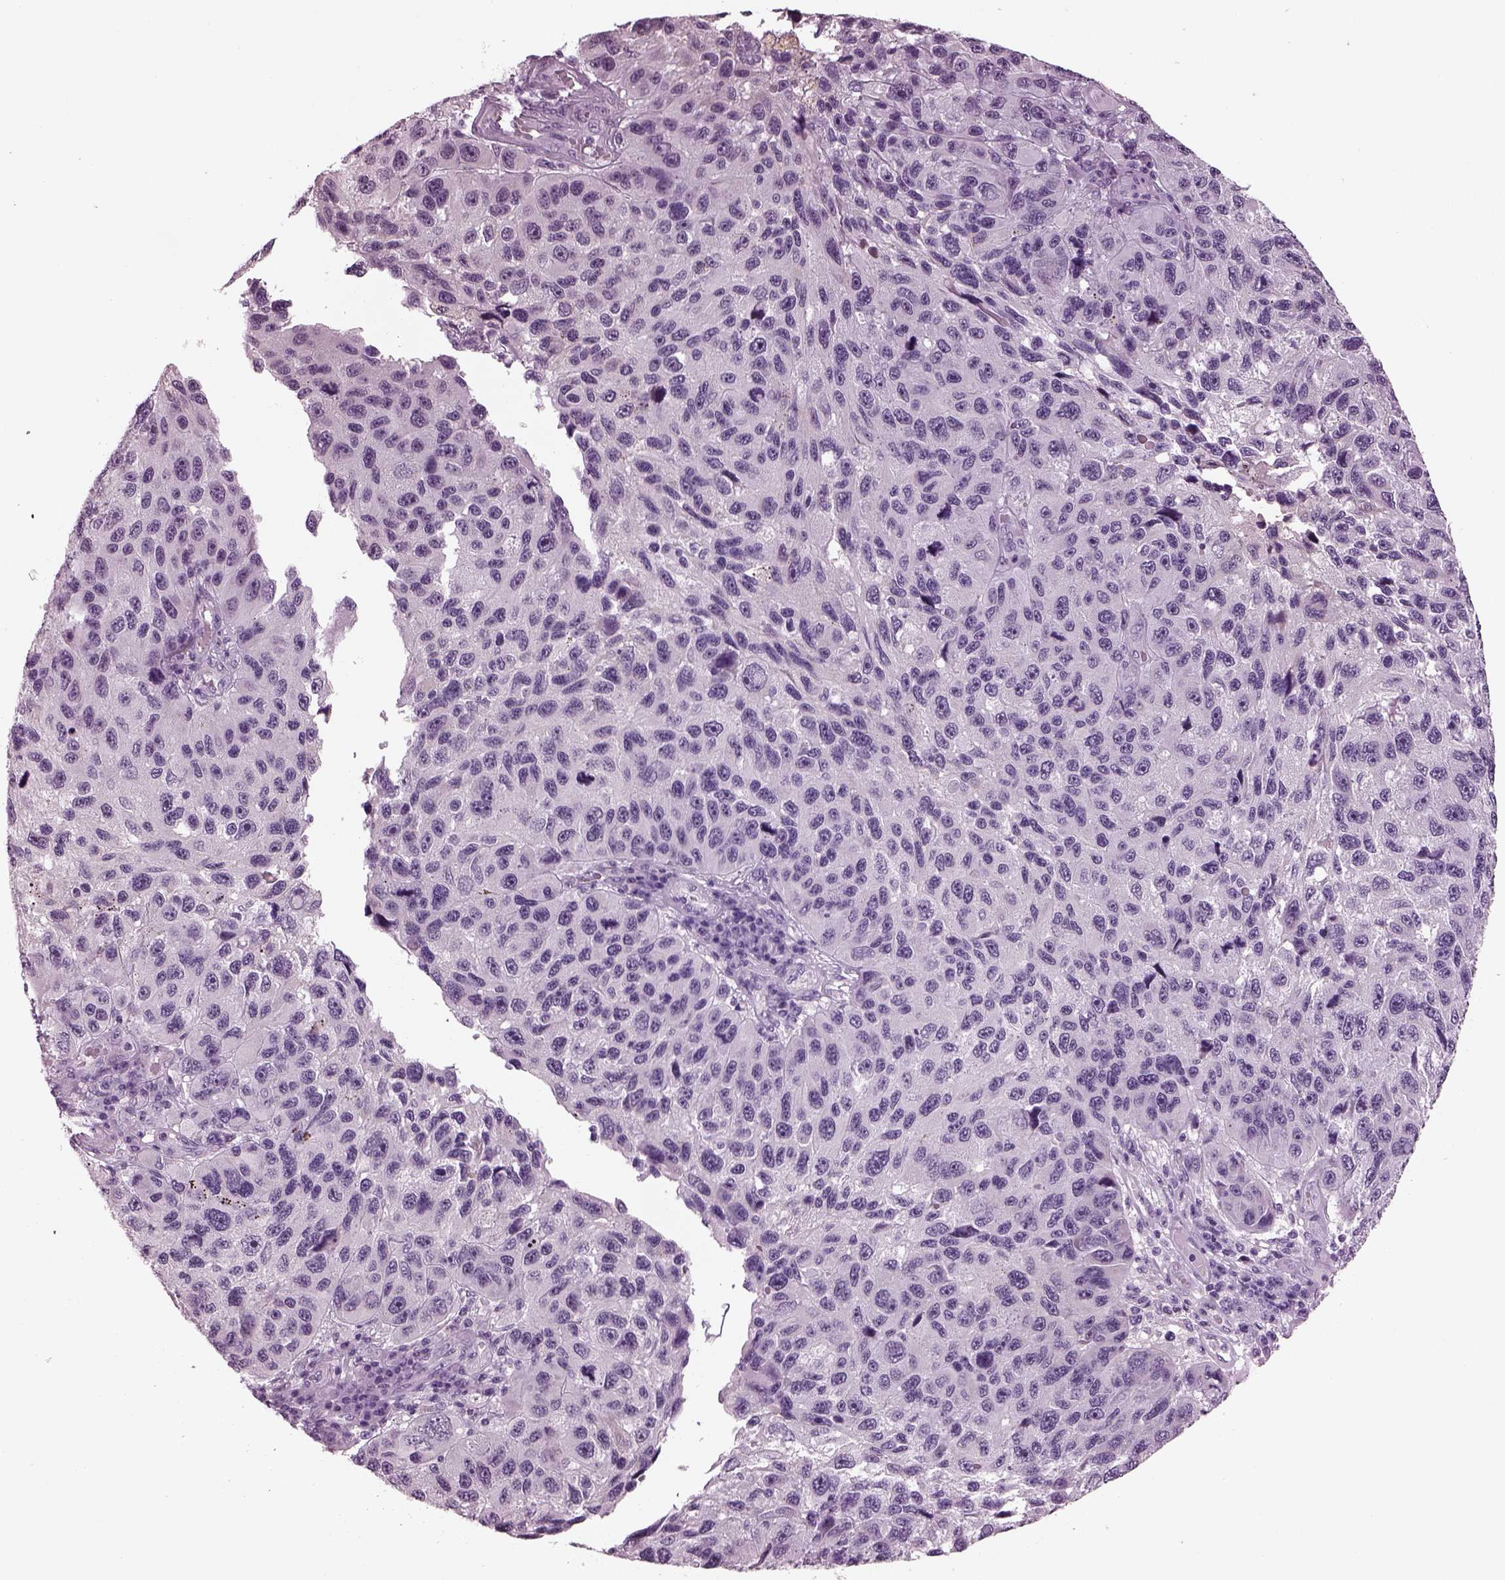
{"staining": {"intensity": "negative", "quantity": "none", "location": "none"}, "tissue": "melanoma", "cell_type": "Tumor cells", "image_type": "cancer", "snomed": [{"axis": "morphology", "description": "Malignant melanoma, NOS"}, {"axis": "topography", "description": "Skin"}], "caption": "There is no significant positivity in tumor cells of melanoma. (Brightfield microscopy of DAB immunohistochemistry (IHC) at high magnification).", "gene": "SLC6A17", "patient": {"sex": "male", "age": 53}}